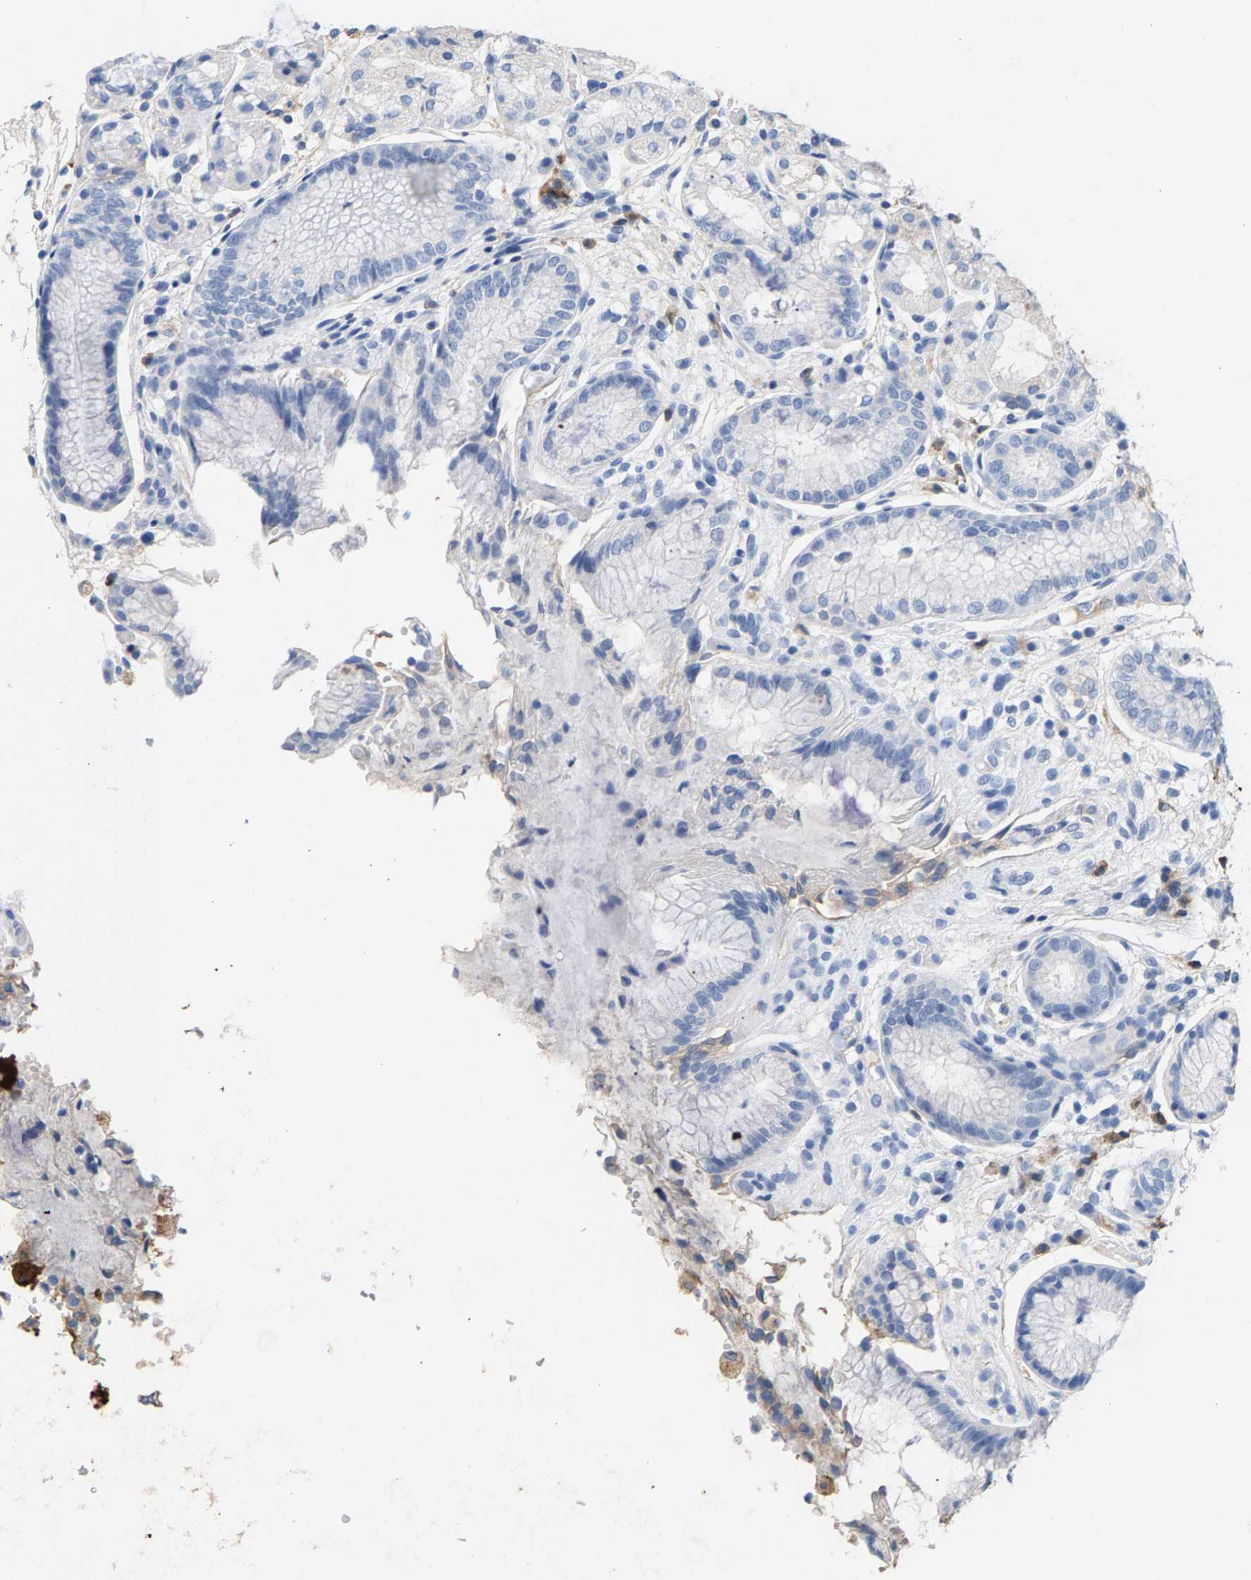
{"staining": {"intensity": "negative", "quantity": "none", "location": "none"}, "tissue": "stomach", "cell_type": "Glandular cells", "image_type": "normal", "snomed": [{"axis": "morphology", "description": "Normal tissue, NOS"}, {"axis": "topography", "description": "Stomach, upper"}], "caption": "The immunohistochemistry (IHC) micrograph has no significant expression in glandular cells of stomach.", "gene": "APOH", "patient": {"sex": "male", "age": 72}}